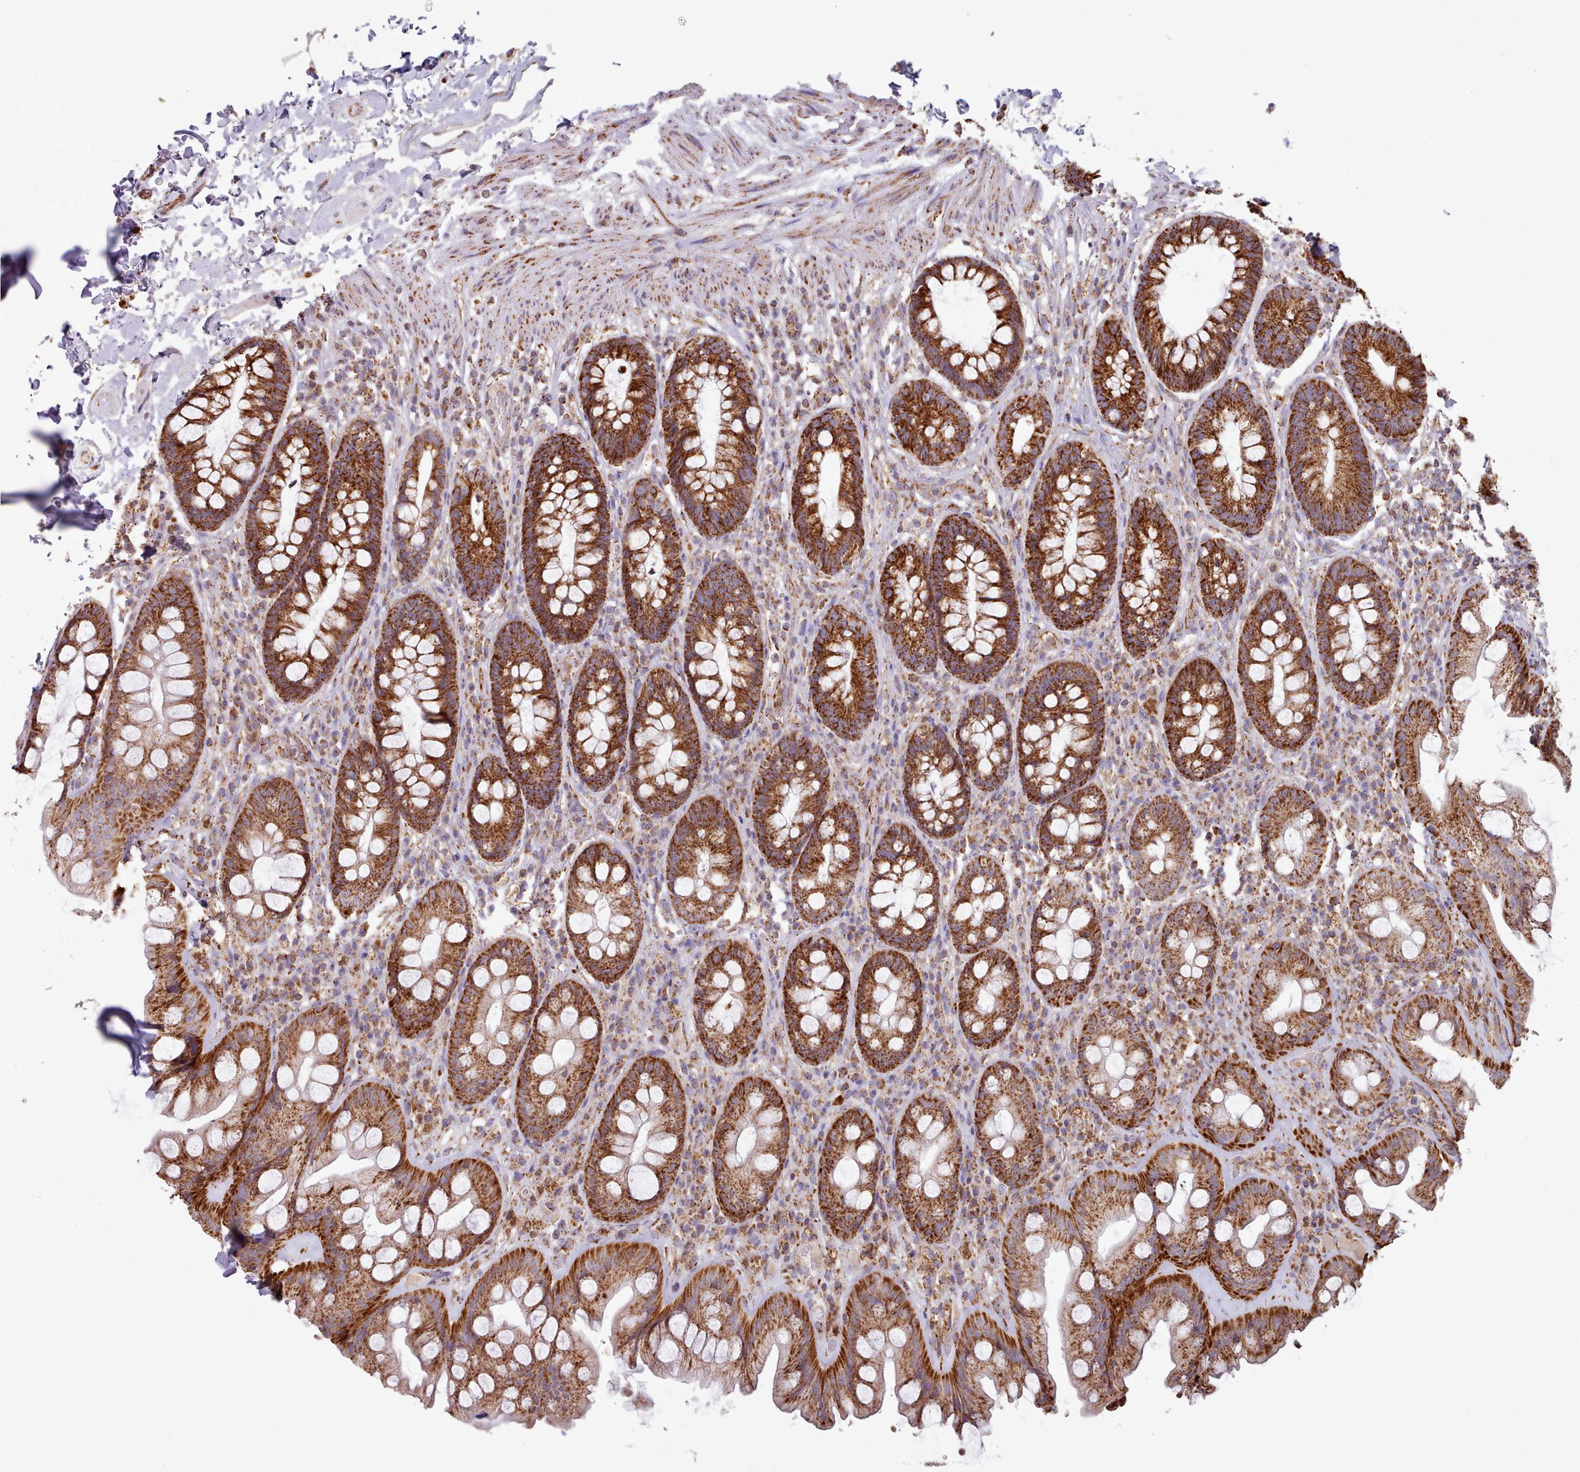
{"staining": {"intensity": "strong", "quantity": ">75%", "location": "cytoplasmic/membranous"}, "tissue": "rectum", "cell_type": "Glandular cells", "image_type": "normal", "snomed": [{"axis": "morphology", "description": "Normal tissue, NOS"}, {"axis": "topography", "description": "Rectum"}], "caption": "A brown stain highlights strong cytoplasmic/membranous expression of a protein in glandular cells of benign rectum. (Brightfield microscopy of DAB IHC at high magnification).", "gene": "HSDL2", "patient": {"sex": "male", "age": 74}}